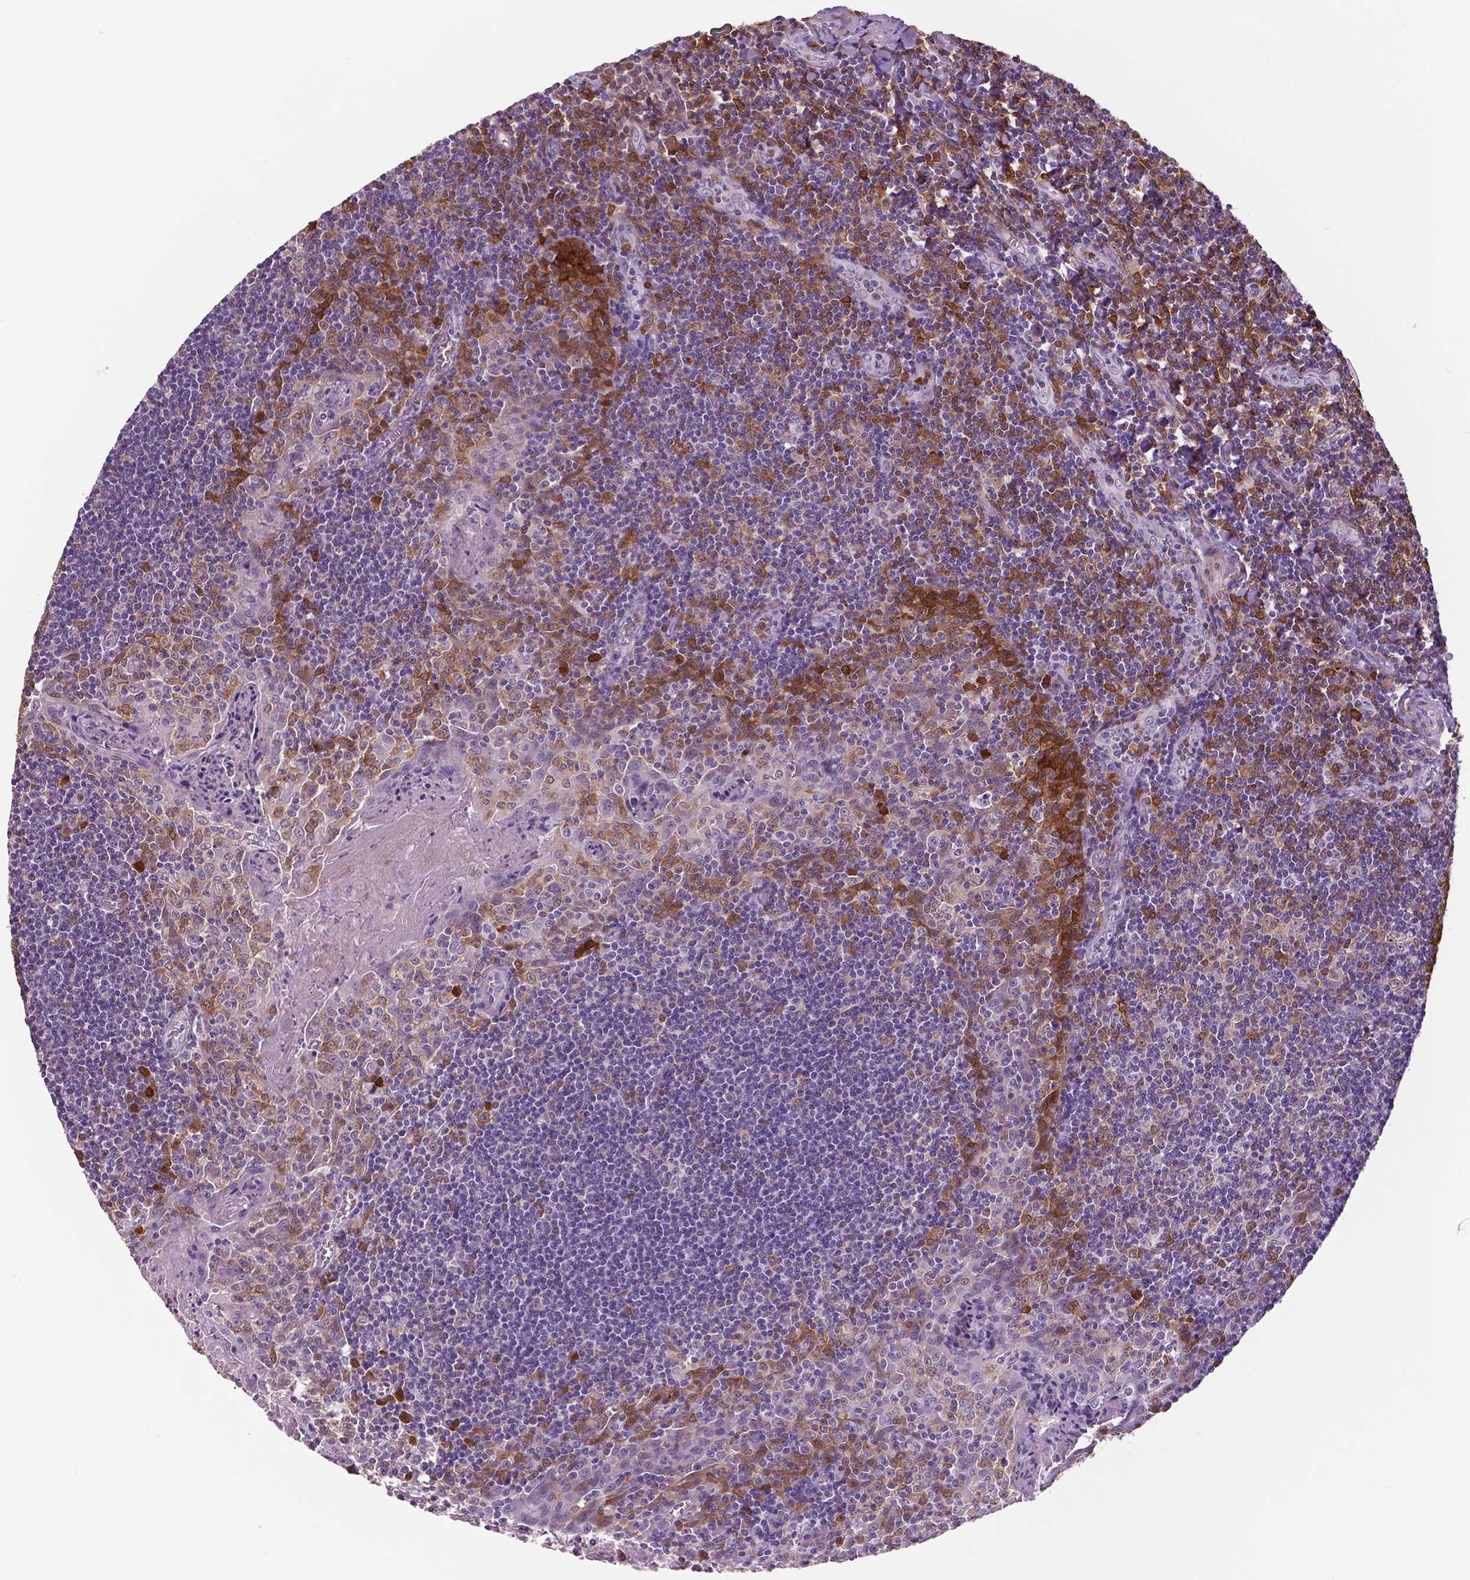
{"staining": {"intensity": "strong", "quantity": ">75%", "location": "cytoplasmic/membranous"}, "tissue": "tonsil", "cell_type": "Germinal center cells", "image_type": "normal", "snomed": [{"axis": "morphology", "description": "Normal tissue, NOS"}, {"axis": "morphology", "description": "Inflammation, NOS"}, {"axis": "topography", "description": "Tonsil"}], "caption": "Immunohistochemistry photomicrograph of benign tonsil stained for a protein (brown), which shows high levels of strong cytoplasmic/membranous staining in approximately >75% of germinal center cells.", "gene": "PHGDH", "patient": {"sex": "female", "age": 31}}